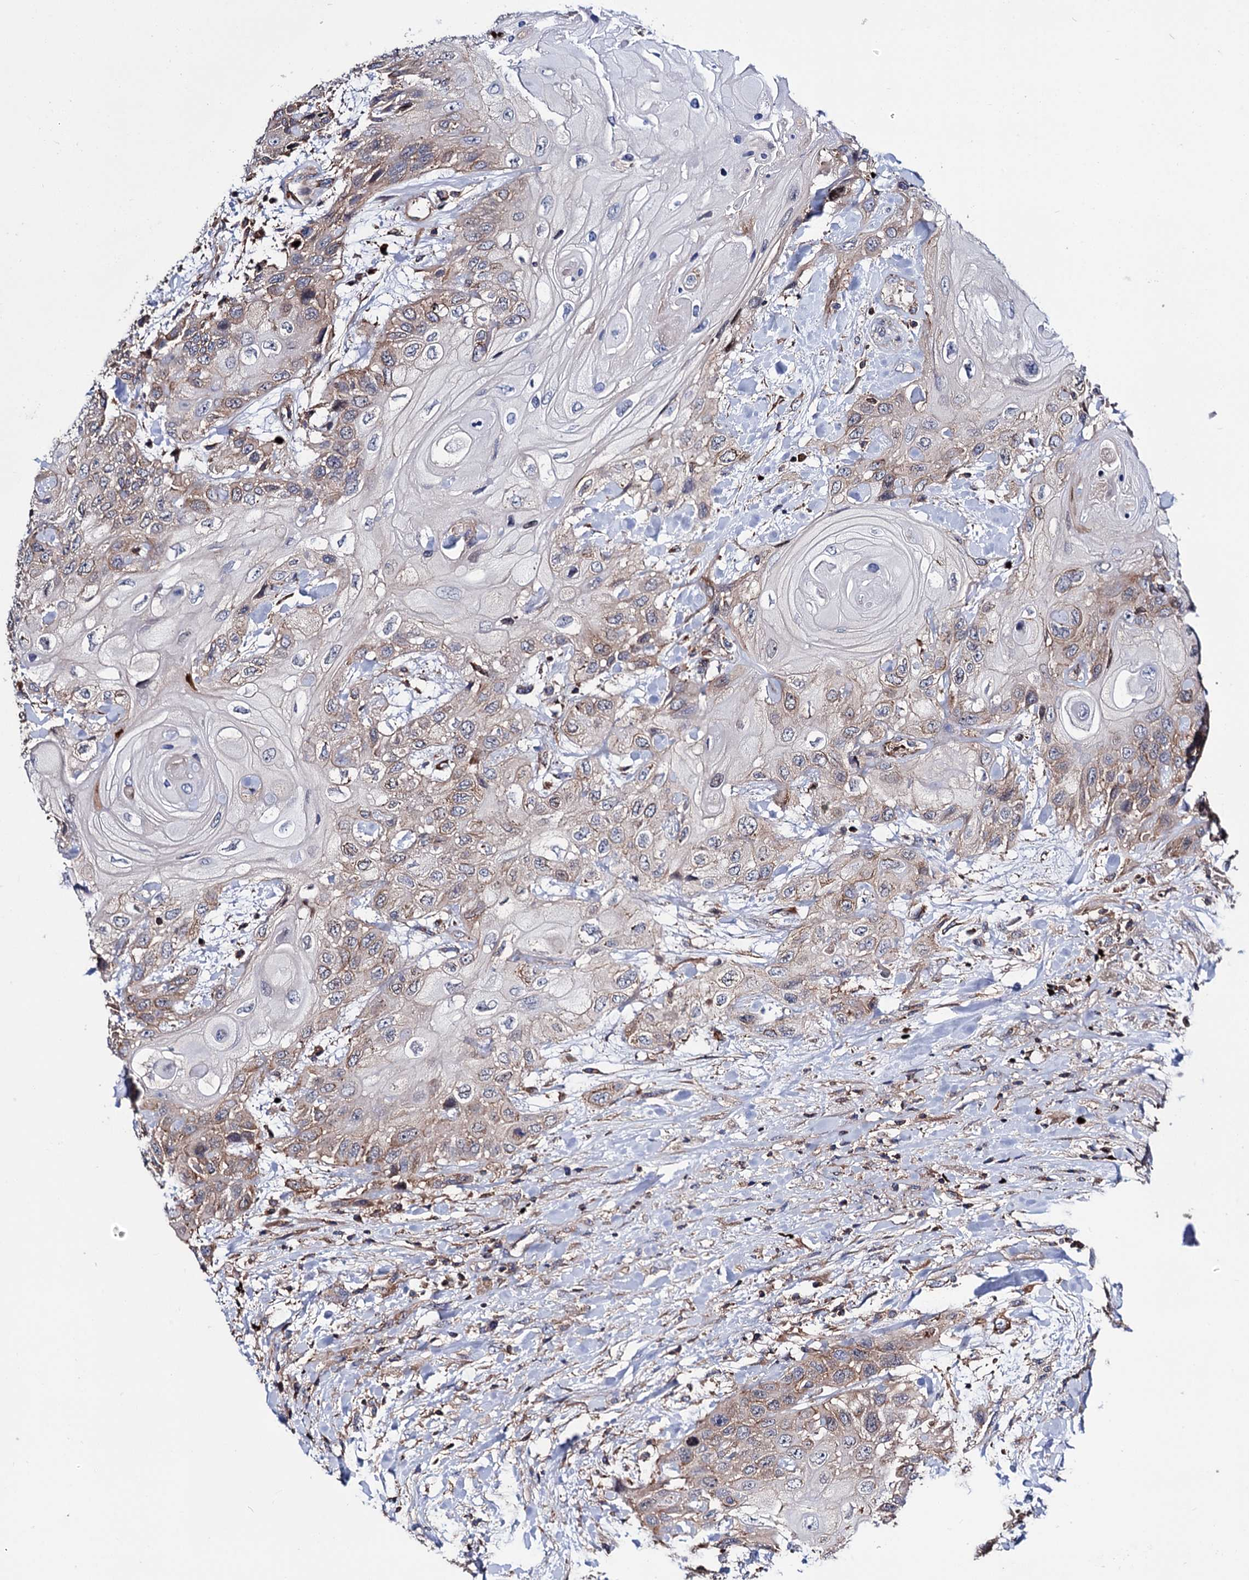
{"staining": {"intensity": "moderate", "quantity": "<25%", "location": "cytoplasmic/membranous"}, "tissue": "head and neck cancer", "cell_type": "Tumor cells", "image_type": "cancer", "snomed": [{"axis": "morphology", "description": "Squamous cell carcinoma, NOS"}, {"axis": "topography", "description": "Head-Neck"}], "caption": "Head and neck cancer (squamous cell carcinoma) stained with a protein marker demonstrates moderate staining in tumor cells.", "gene": "DEF6", "patient": {"sex": "female", "age": 43}}